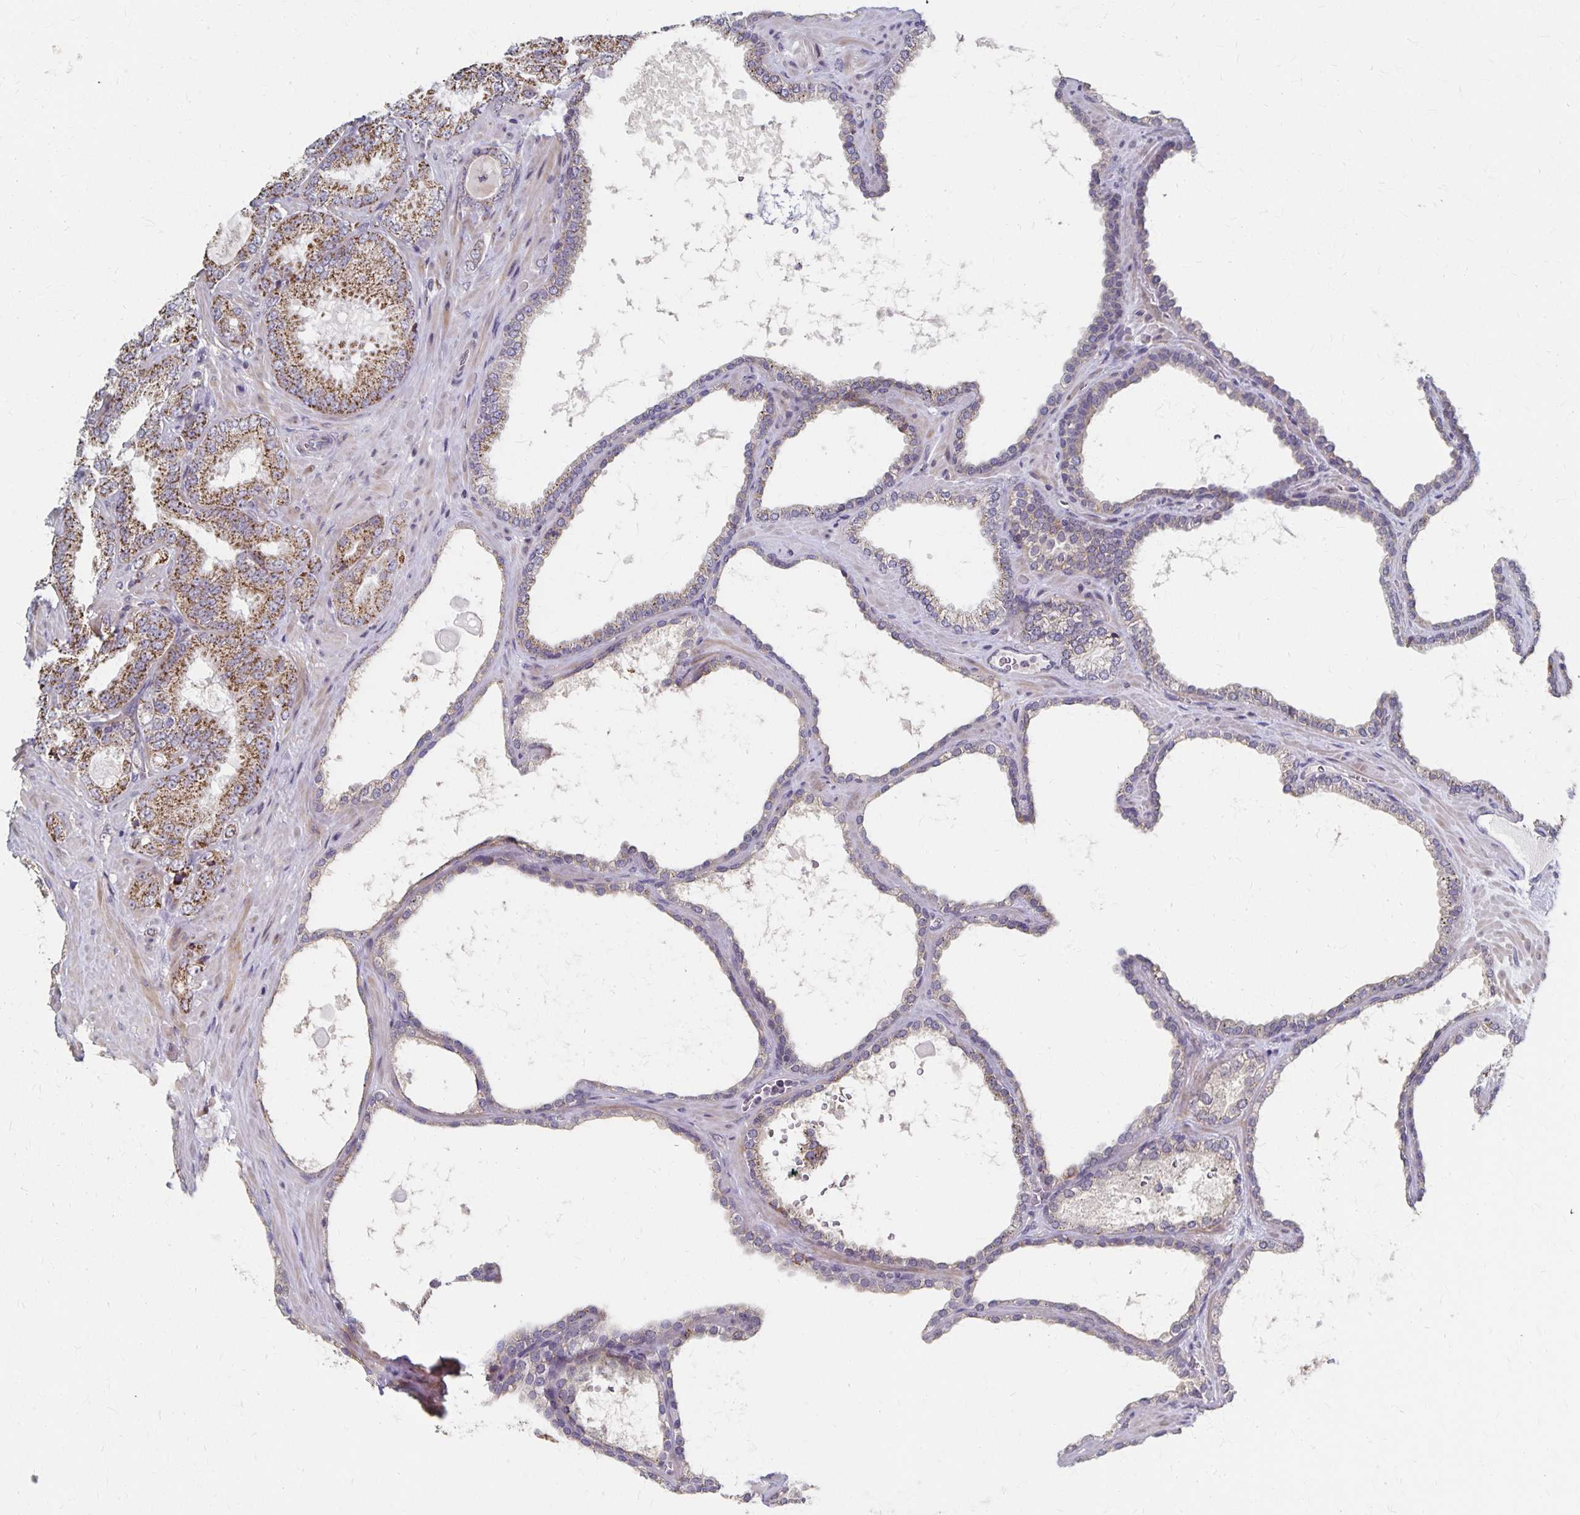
{"staining": {"intensity": "moderate", "quantity": "25%-75%", "location": "cytoplasmic/membranous"}, "tissue": "prostate cancer", "cell_type": "Tumor cells", "image_type": "cancer", "snomed": [{"axis": "morphology", "description": "Adenocarcinoma, High grade"}, {"axis": "topography", "description": "Prostate"}], "caption": "Immunohistochemistry image of prostate adenocarcinoma (high-grade) stained for a protein (brown), which exhibits medium levels of moderate cytoplasmic/membranous expression in approximately 25%-75% of tumor cells.", "gene": "DYRK4", "patient": {"sex": "male", "age": 68}}